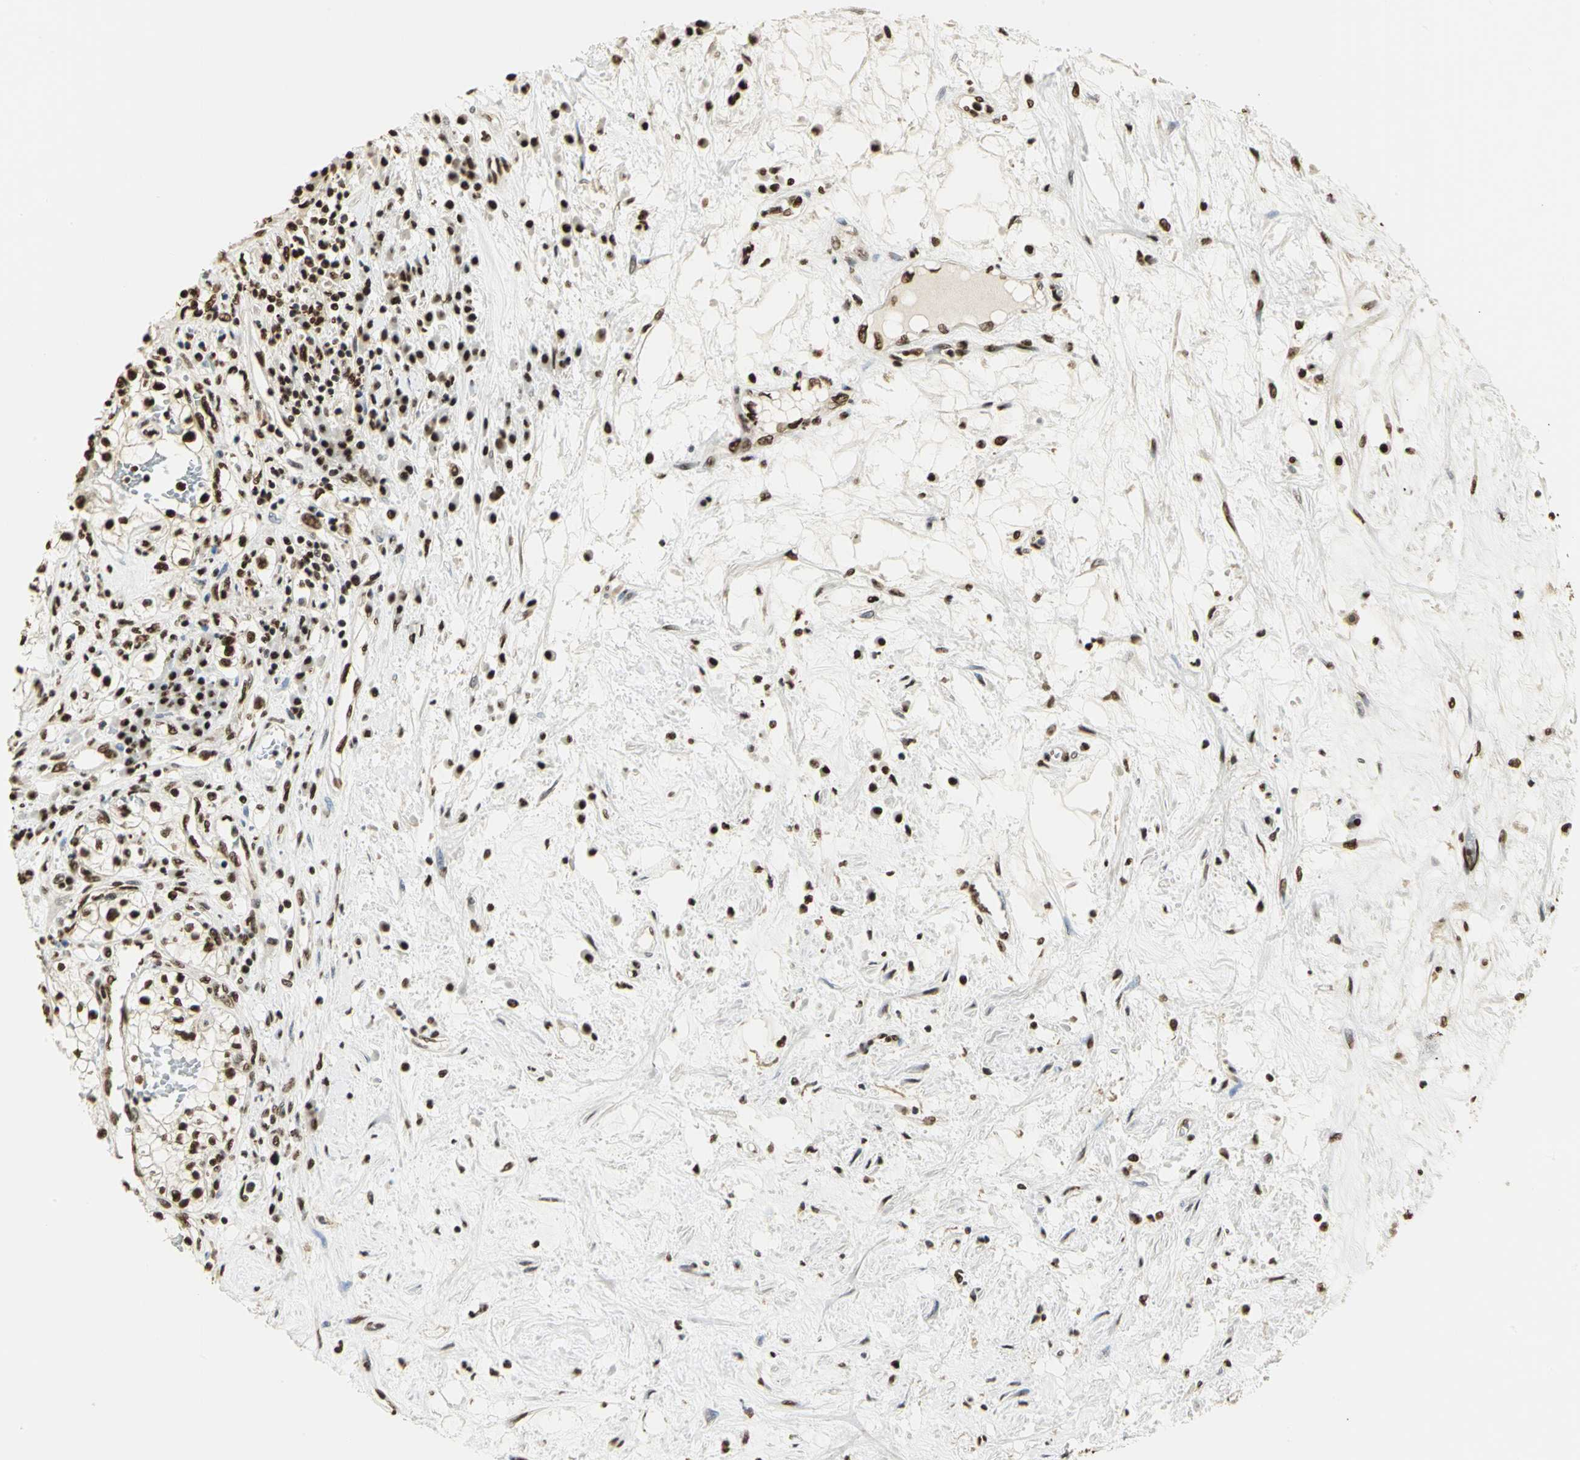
{"staining": {"intensity": "strong", "quantity": ">75%", "location": "nuclear"}, "tissue": "renal cancer", "cell_type": "Tumor cells", "image_type": "cancer", "snomed": [{"axis": "morphology", "description": "Adenocarcinoma, NOS"}, {"axis": "topography", "description": "Kidney"}], "caption": "Renal adenocarcinoma stained with a brown dye exhibits strong nuclear positive expression in approximately >75% of tumor cells.", "gene": "SET", "patient": {"sex": "male", "age": 68}}